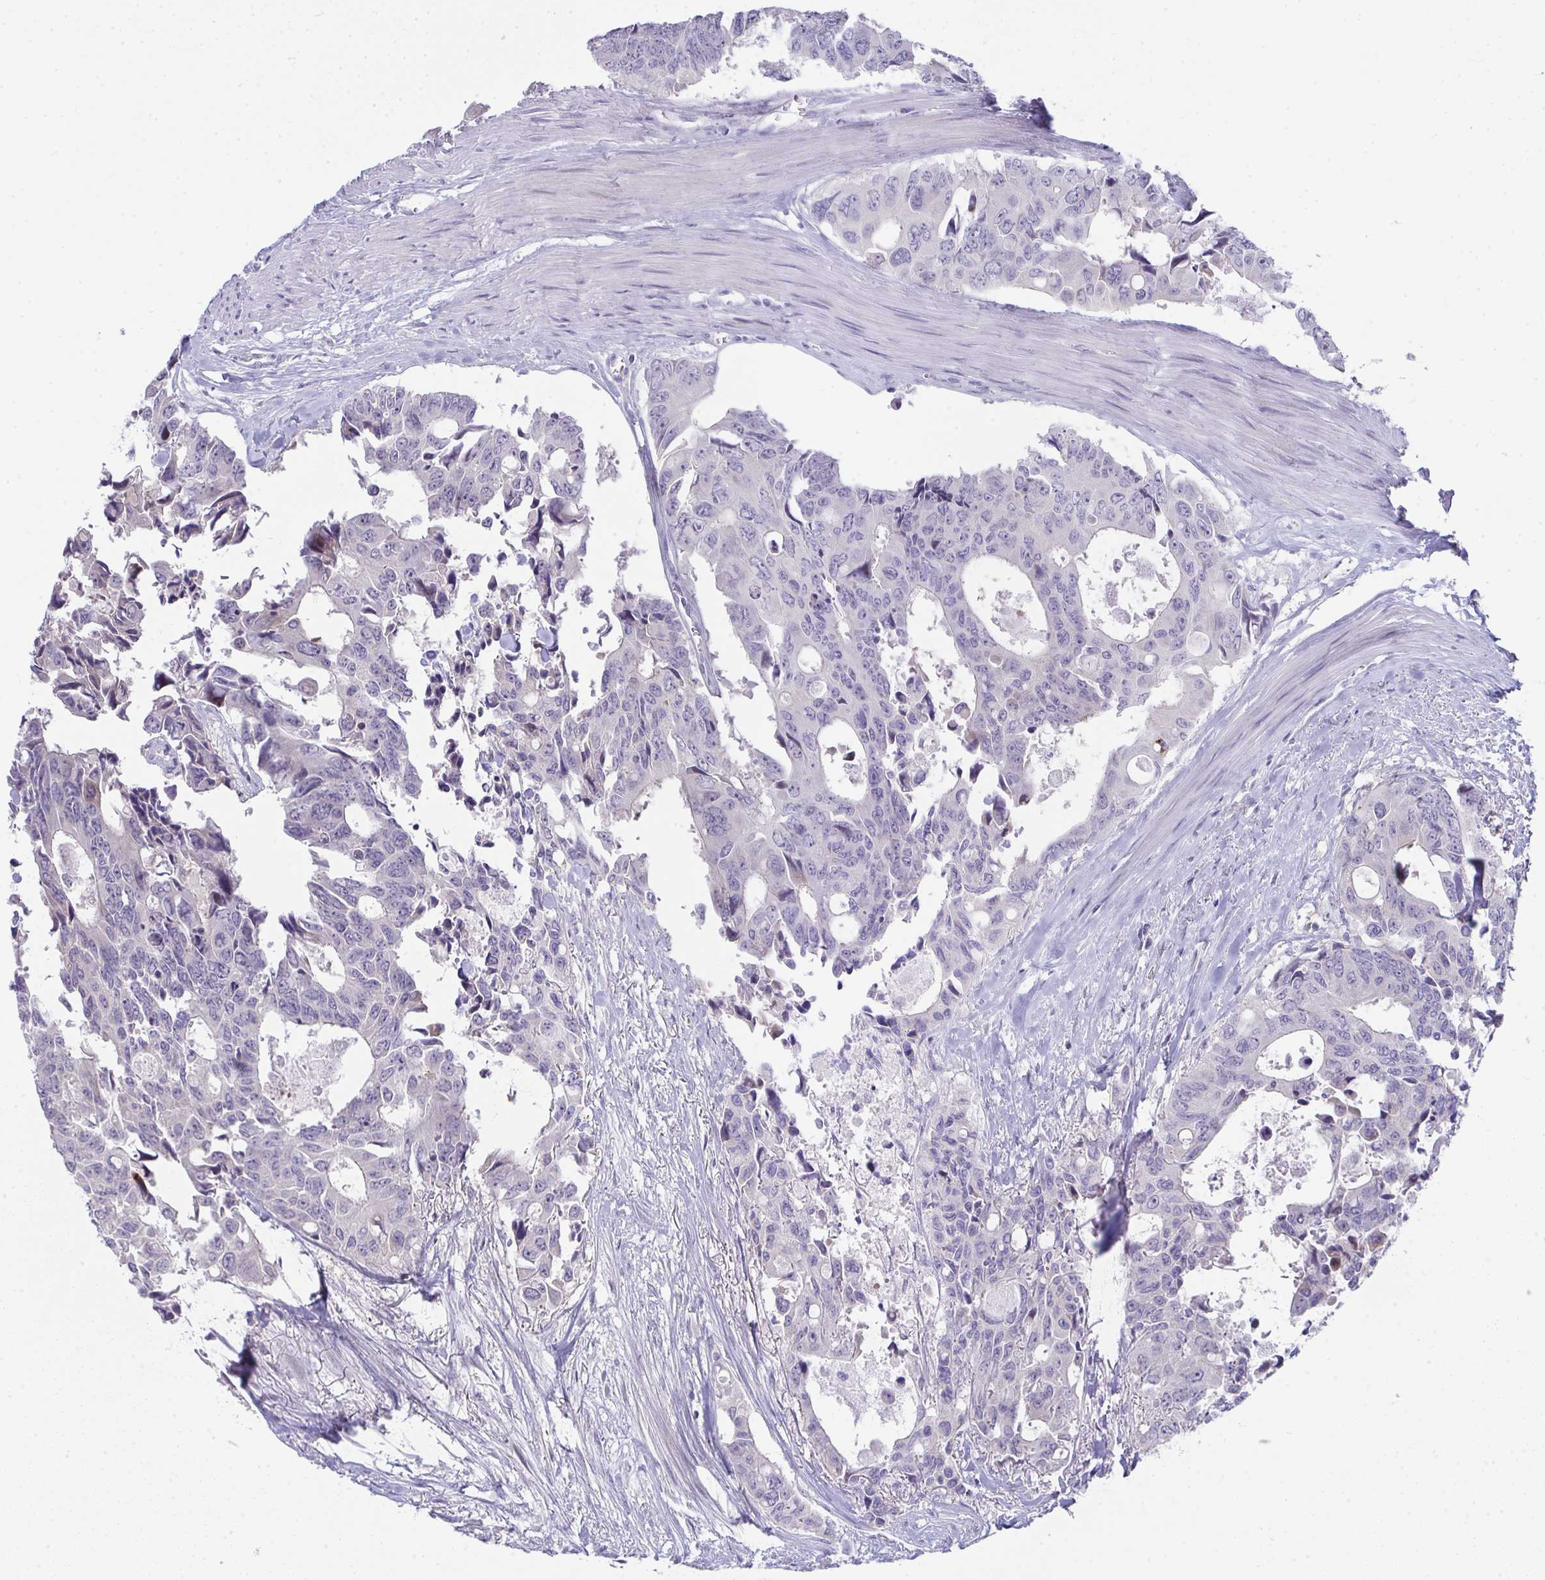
{"staining": {"intensity": "negative", "quantity": "none", "location": "none"}, "tissue": "colorectal cancer", "cell_type": "Tumor cells", "image_type": "cancer", "snomed": [{"axis": "morphology", "description": "Adenocarcinoma, NOS"}, {"axis": "topography", "description": "Rectum"}], "caption": "Adenocarcinoma (colorectal) stained for a protein using immunohistochemistry demonstrates no expression tumor cells.", "gene": "GALNT16", "patient": {"sex": "male", "age": 76}}